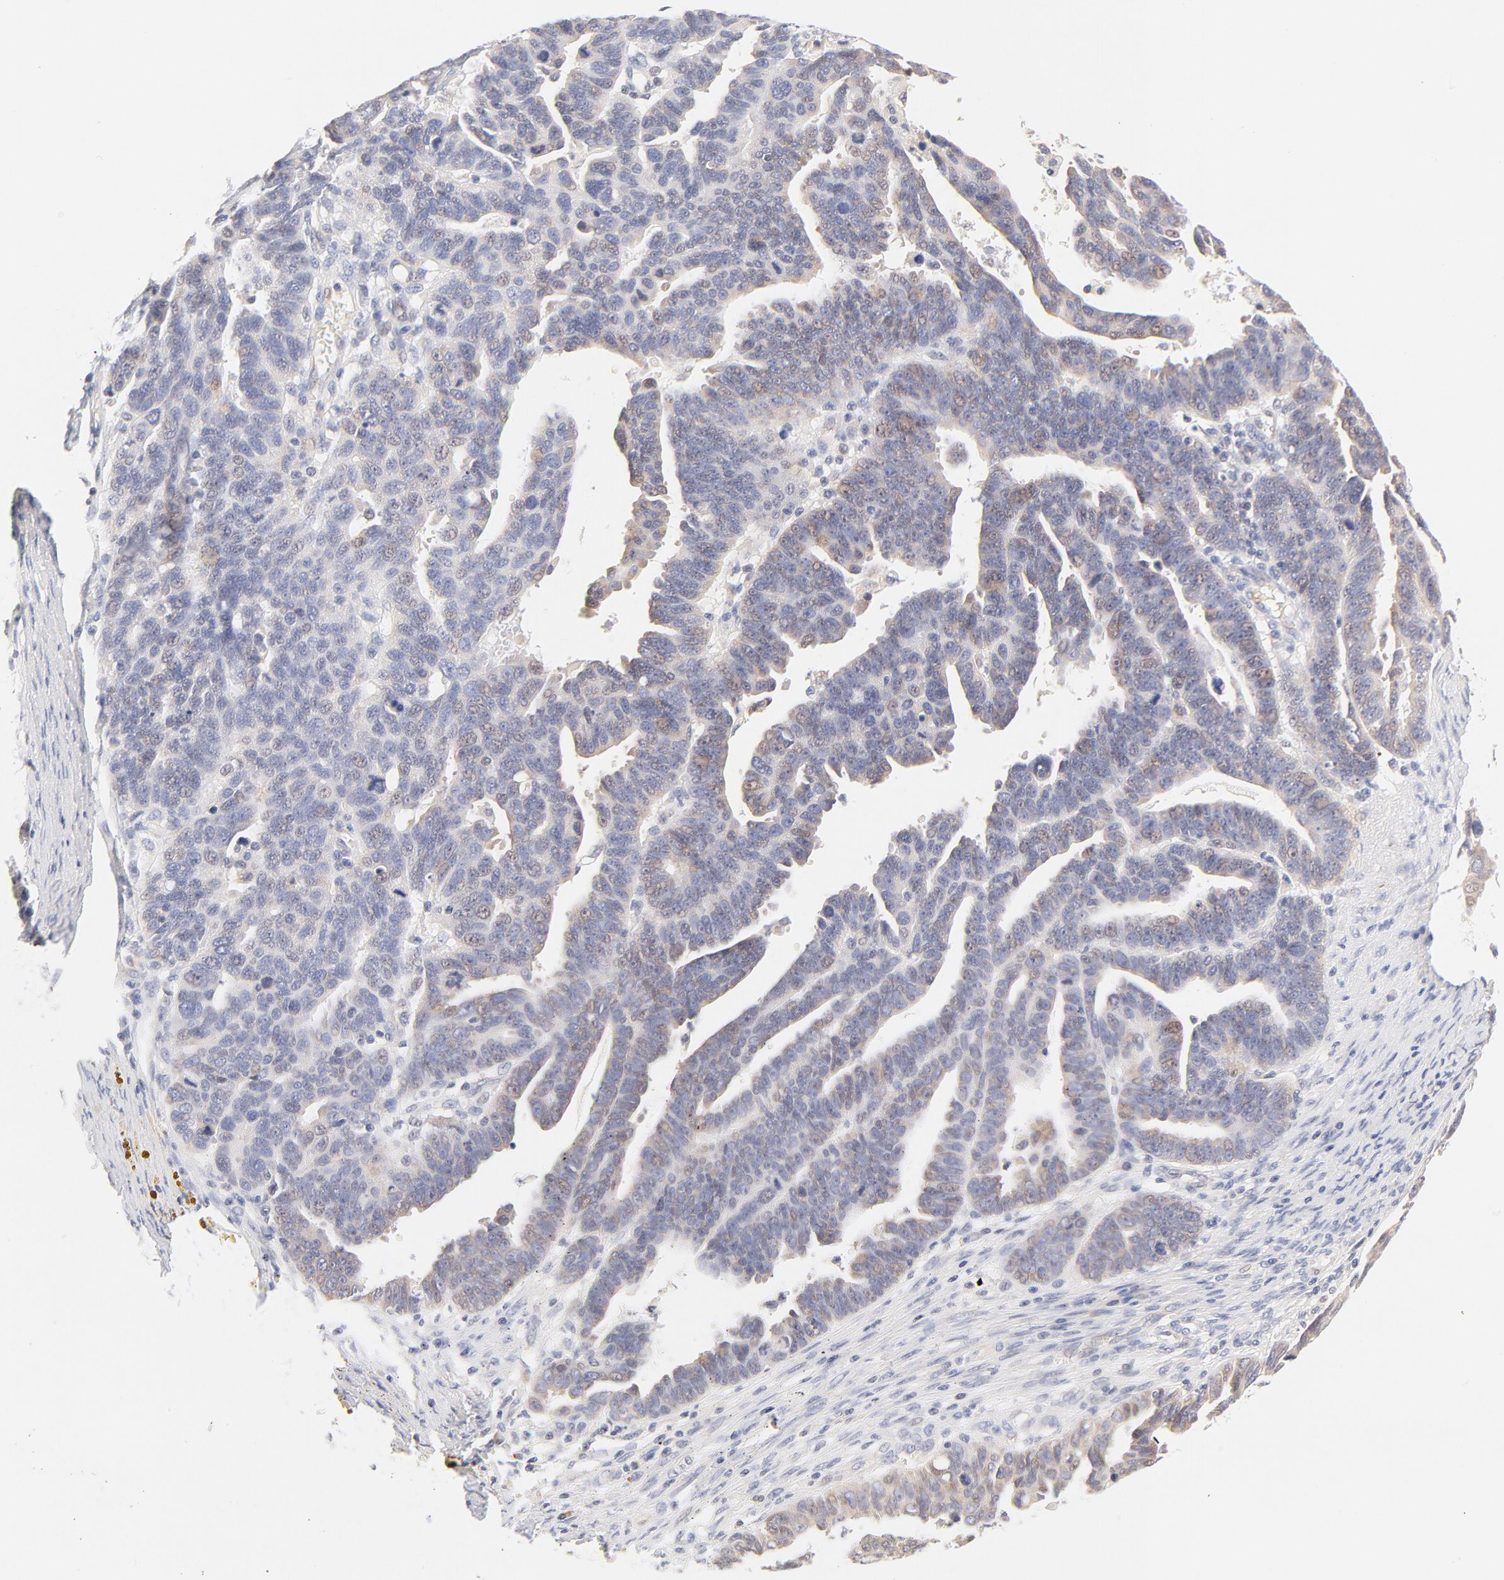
{"staining": {"intensity": "weak", "quantity": "25%-75%", "location": "cytoplasmic/membranous,nuclear"}, "tissue": "ovarian cancer", "cell_type": "Tumor cells", "image_type": "cancer", "snomed": [{"axis": "morphology", "description": "Carcinoma, endometroid"}, {"axis": "morphology", "description": "Cystadenocarcinoma, serous, NOS"}, {"axis": "topography", "description": "Ovary"}], "caption": "Protein staining displays weak cytoplasmic/membranous and nuclear expression in approximately 25%-75% of tumor cells in ovarian cancer (serous cystadenocarcinoma).", "gene": "RPS6KA1", "patient": {"sex": "female", "age": 45}}